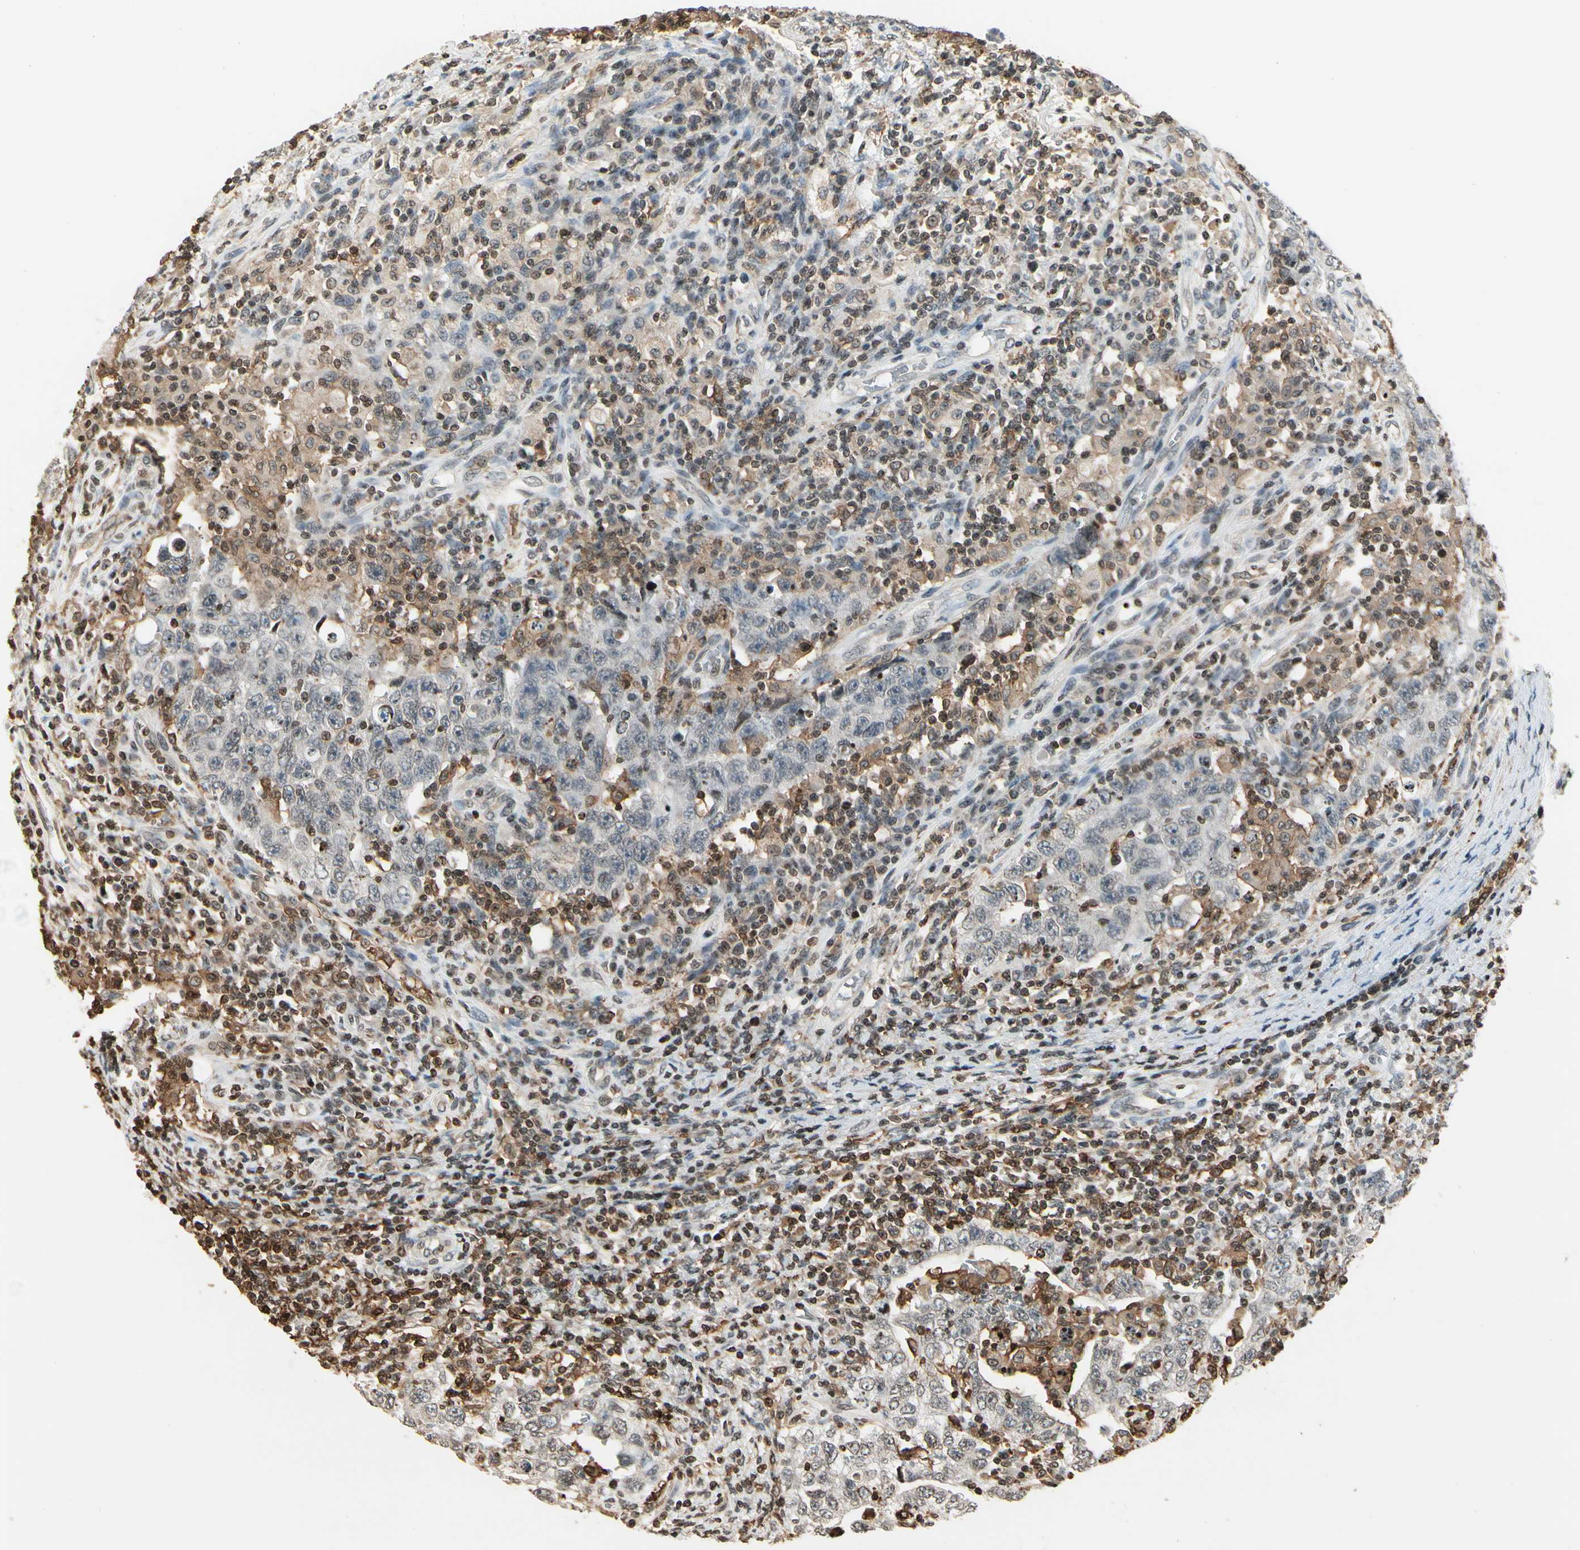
{"staining": {"intensity": "weak", "quantity": "<25%", "location": "nuclear"}, "tissue": "testis cancer", "cell_type": "Tumor cells", "image_type": "cancer", "snomed": [{"axis": "morphology", "description": "Carcinoma, Embryonal, NOS"}, {"axis": "topography", "description": "Testis"}], "caption": "Embryonal carcinoma (testis) was stained to show a protein in brown. There is no significant expression in tumor cells. Nuclei are stained in blue.", "gene": "FER", "patient": {"sex": "male", "age": 26}}